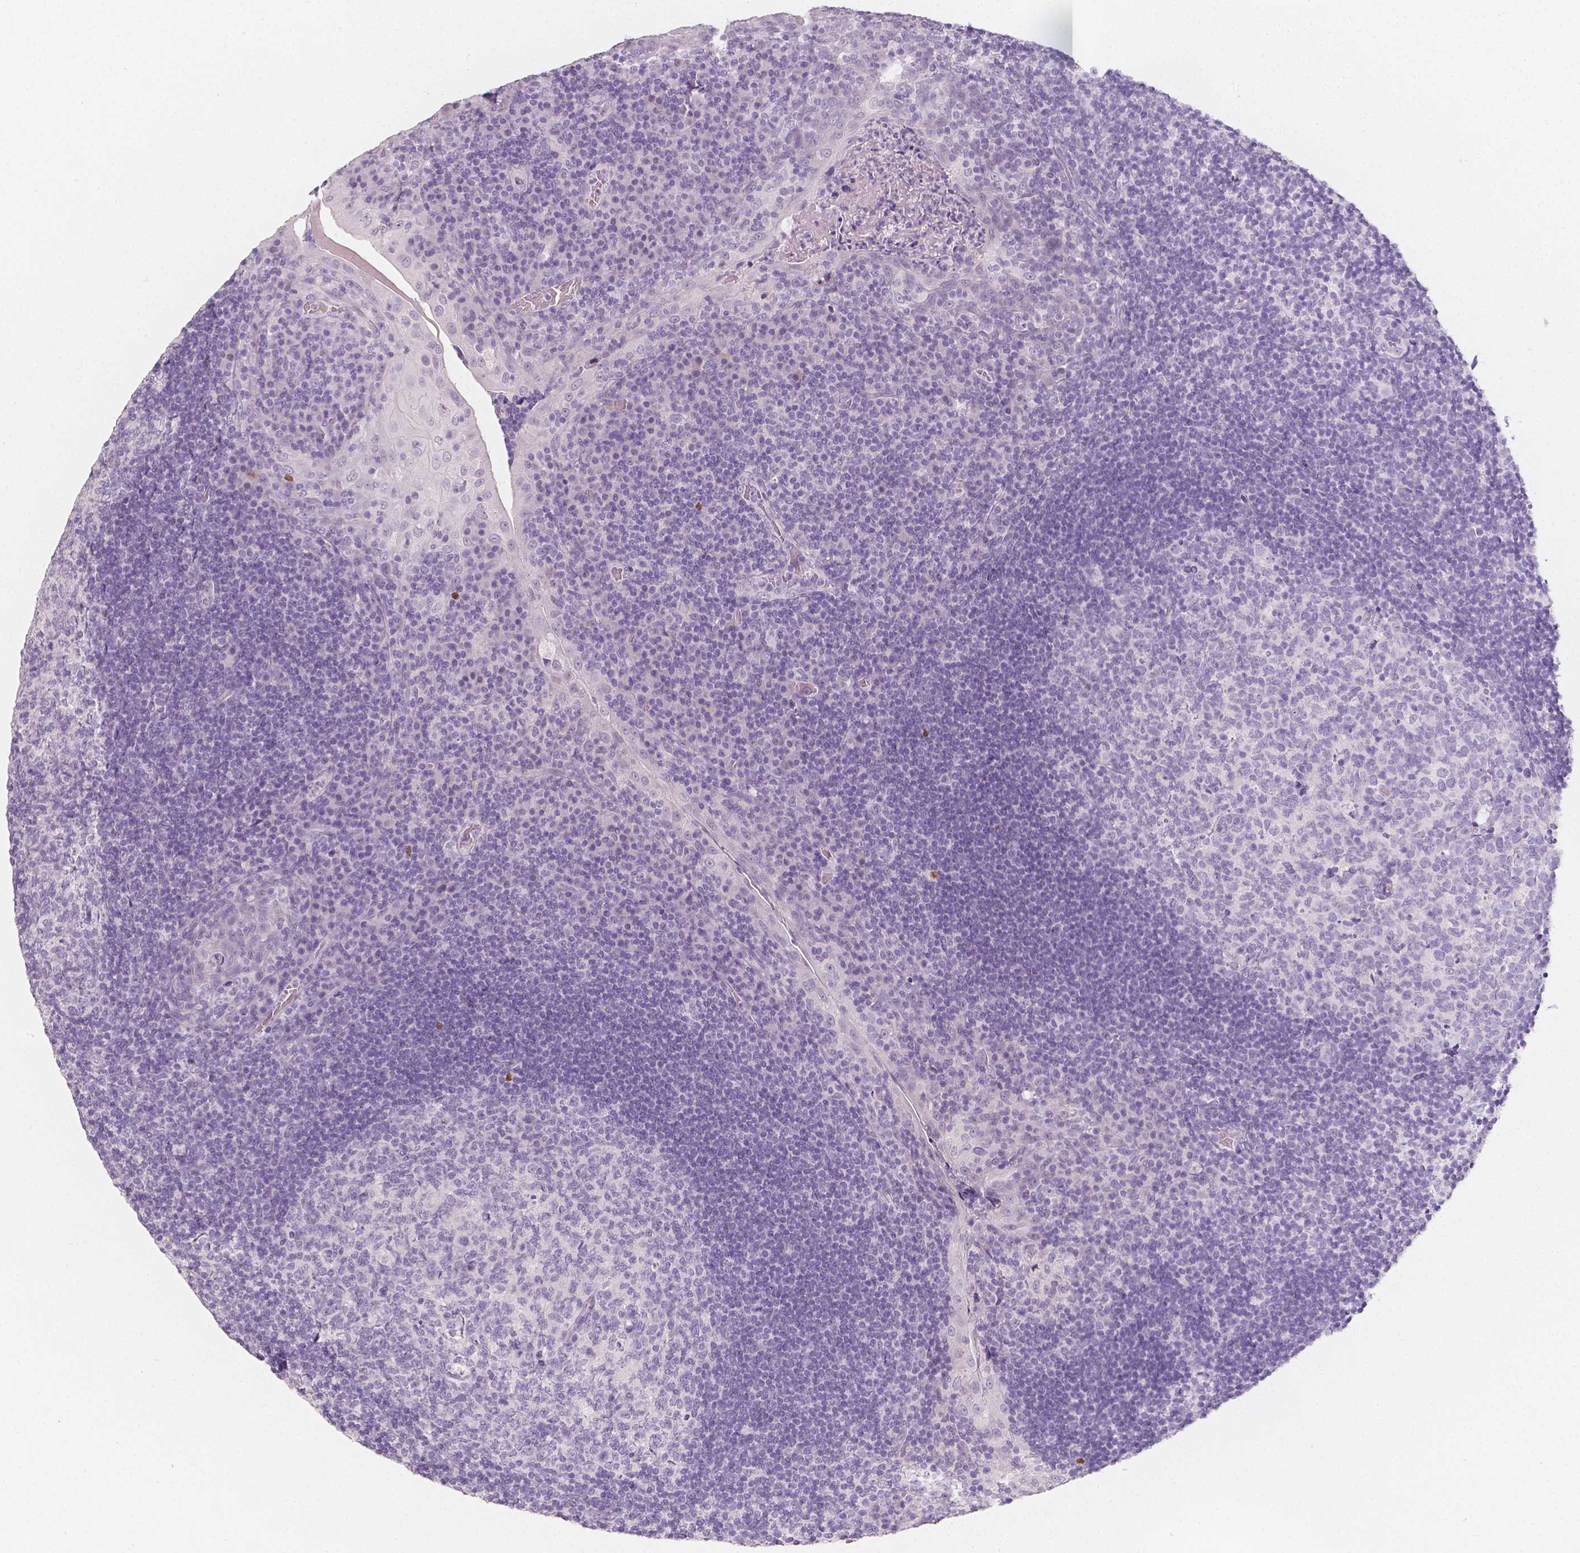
{"staining": {"intensity": "negative", "quantity": "none", "location": "none"}, "tissue": "tonsil", "cell_type": "Germinal center cells", "image_type": "normal", "snomed": [{"axis": "morphology", "description": "Normal tissue, NOS"}, {"axis": "topography", "description": "Tonsil"}], "caption": "Immunohistochemistry histopathology image of benign tonsil stained for a protein (brown), which shows no positivity in germinal center cells.", "gene": "HNF1B", "patient": {"sex": "male", "age": 17}}